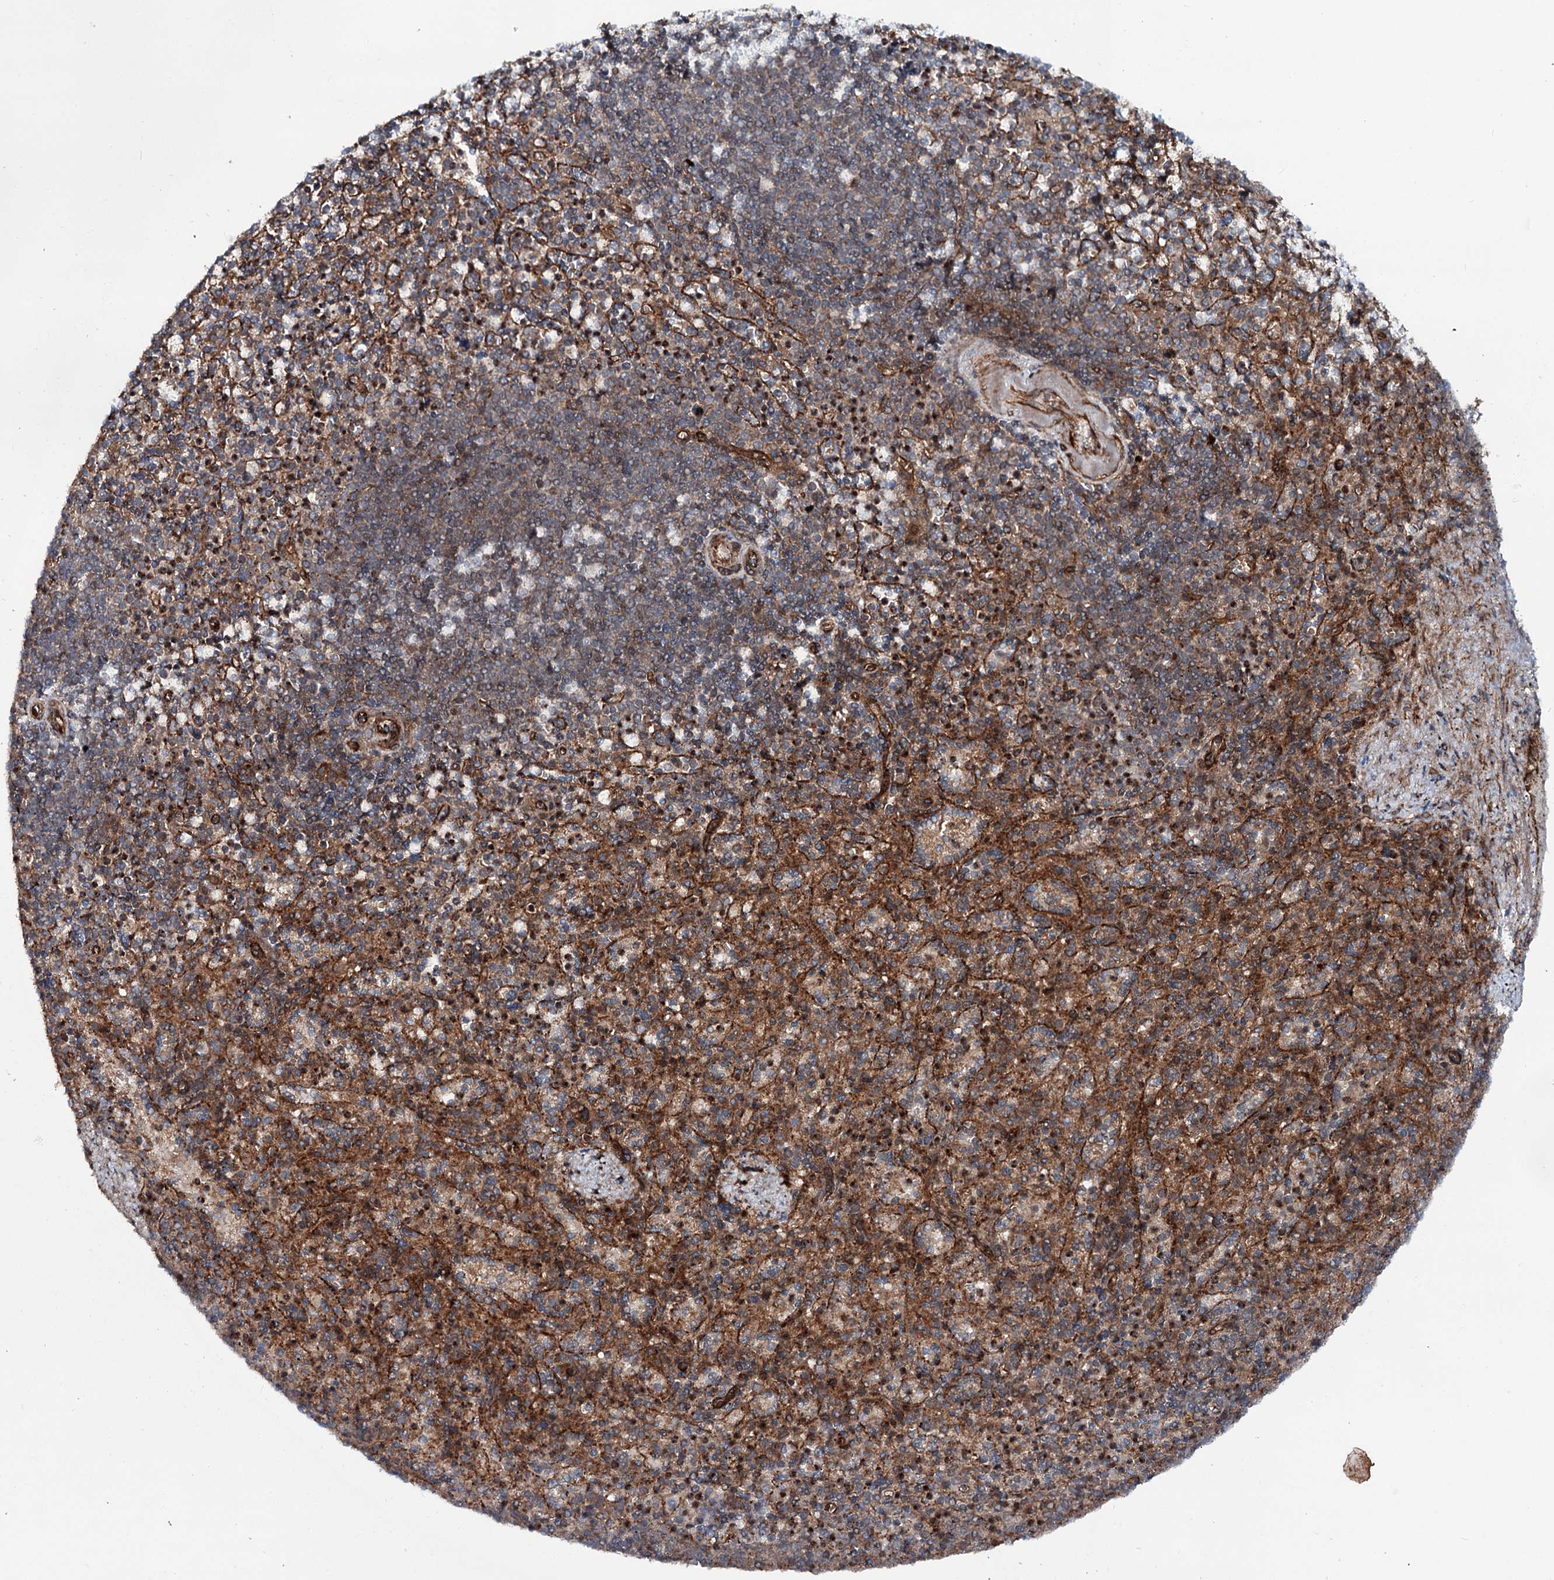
{"staining": {"intensity": "moderate", "quantity": "25%-75%", "location": "cytoplasmic/membranous"}, "tissue": "spleen", "cell_type": "Cells in red pulp", "image_type": "normal", "snomed": [{"axis": "morphology", "description": "Normal tissue, NOS"}, {"axis": "topography", "description": "Spleen"}], "caption": "A histopathology image of human spleen stained for a protein reveals moderate cytoplasmic/membranous brown staining in cells in red pulp.", "gene": "ADGRG4", "patient": {"sex": "female", "age": 74}}